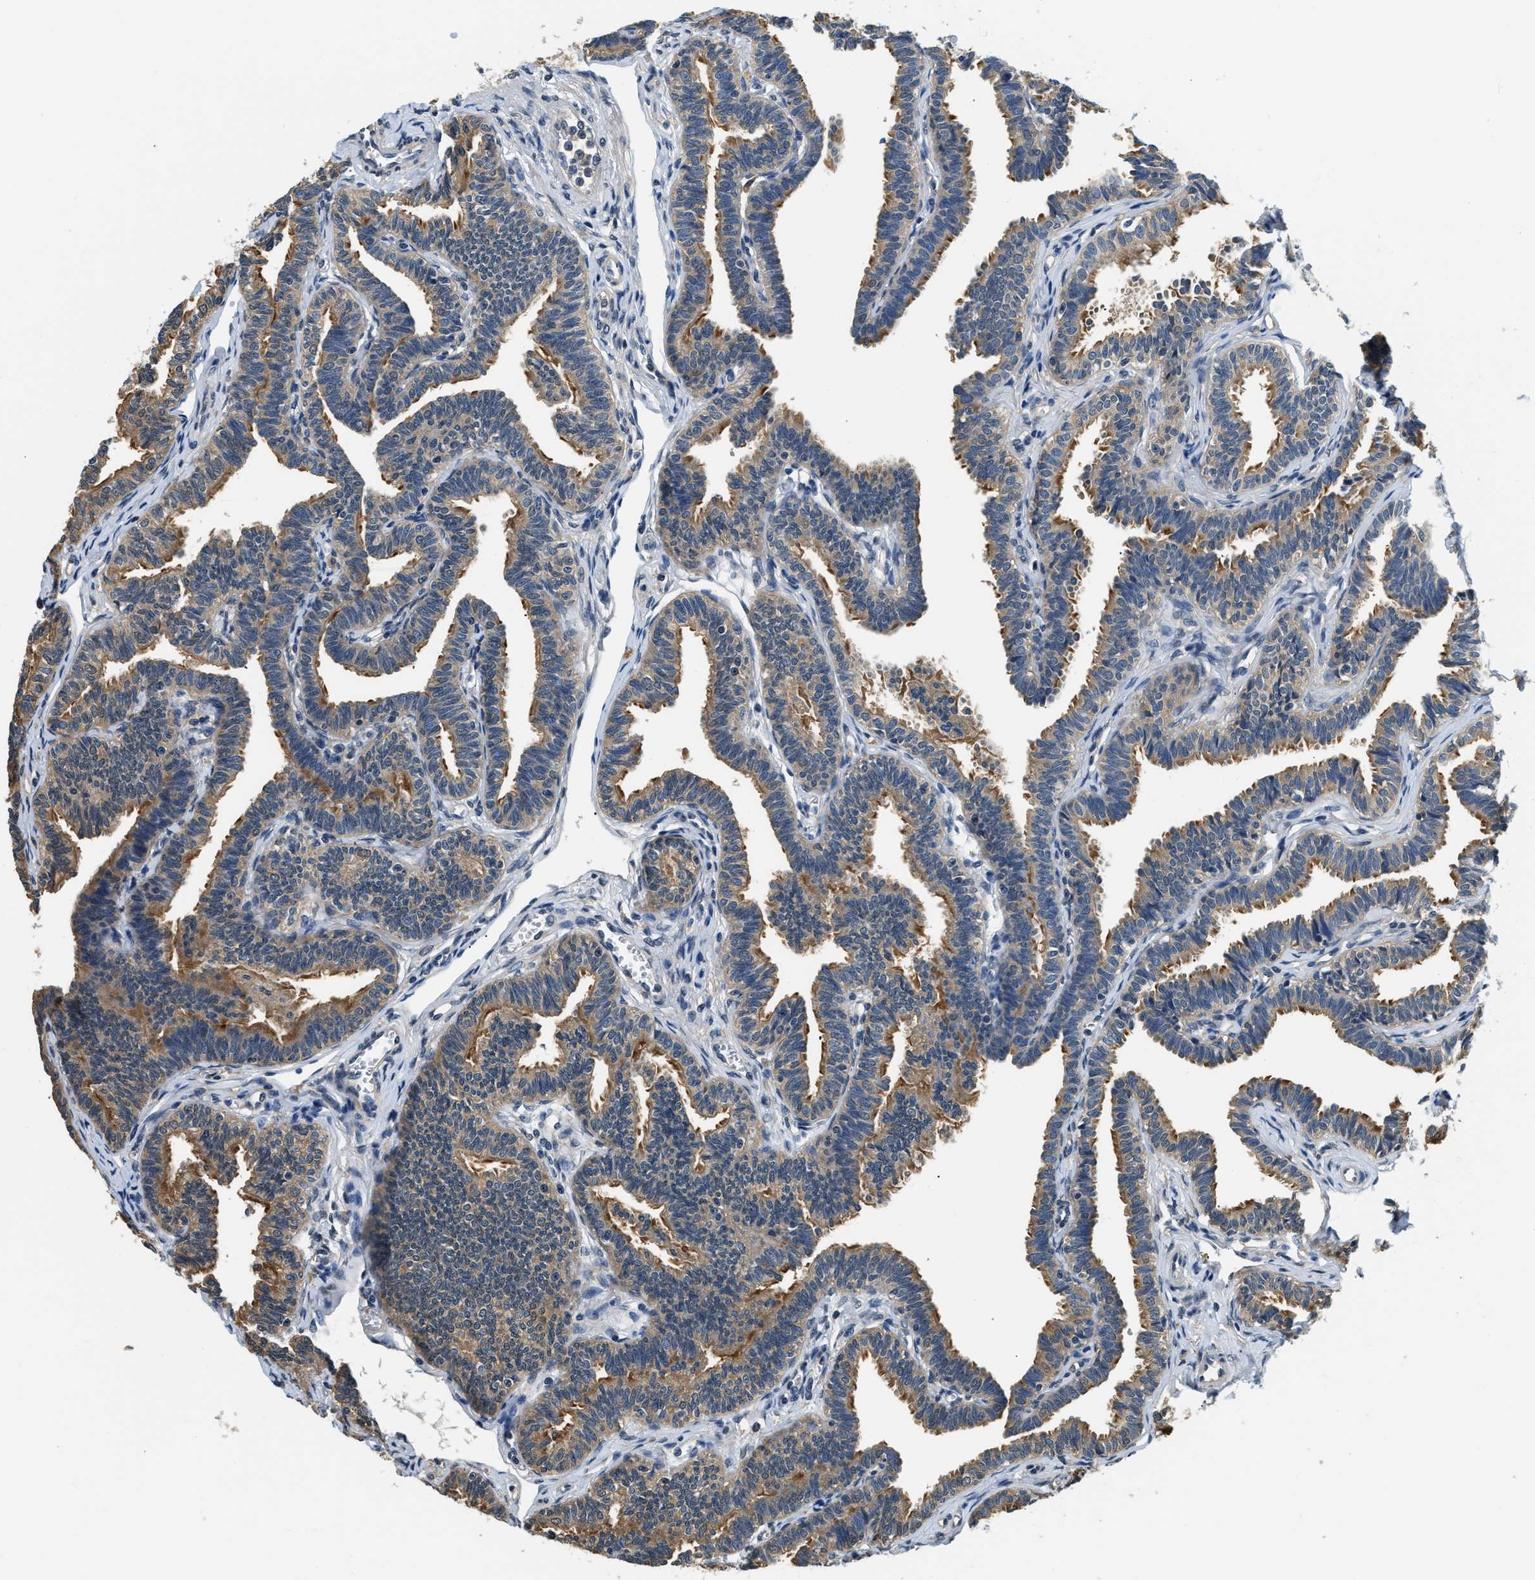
{"staining": {"intensity": "moderate", "quantity": ">75%", "location": "cytoplasmic/membranous"}, "tissue": "fallopian tube", "cell_type": "Glandular cells", "image_type": "normal", "snomed": [{"axis": "morphology", "description": "Normal tissue, NOS"}, {"axis": "topography", "description": "Fallopian tube"}, {"axis": "topography", "description": "Ovary"}], "caption": "The histopathology image displays staining of benign fallopian tube, revealing moderate cytoplasmic/membranous protein positivity (brown color) within glandular cells.", "gene": "BCL7C", "patient": {"sex": "female", "age": 23}}